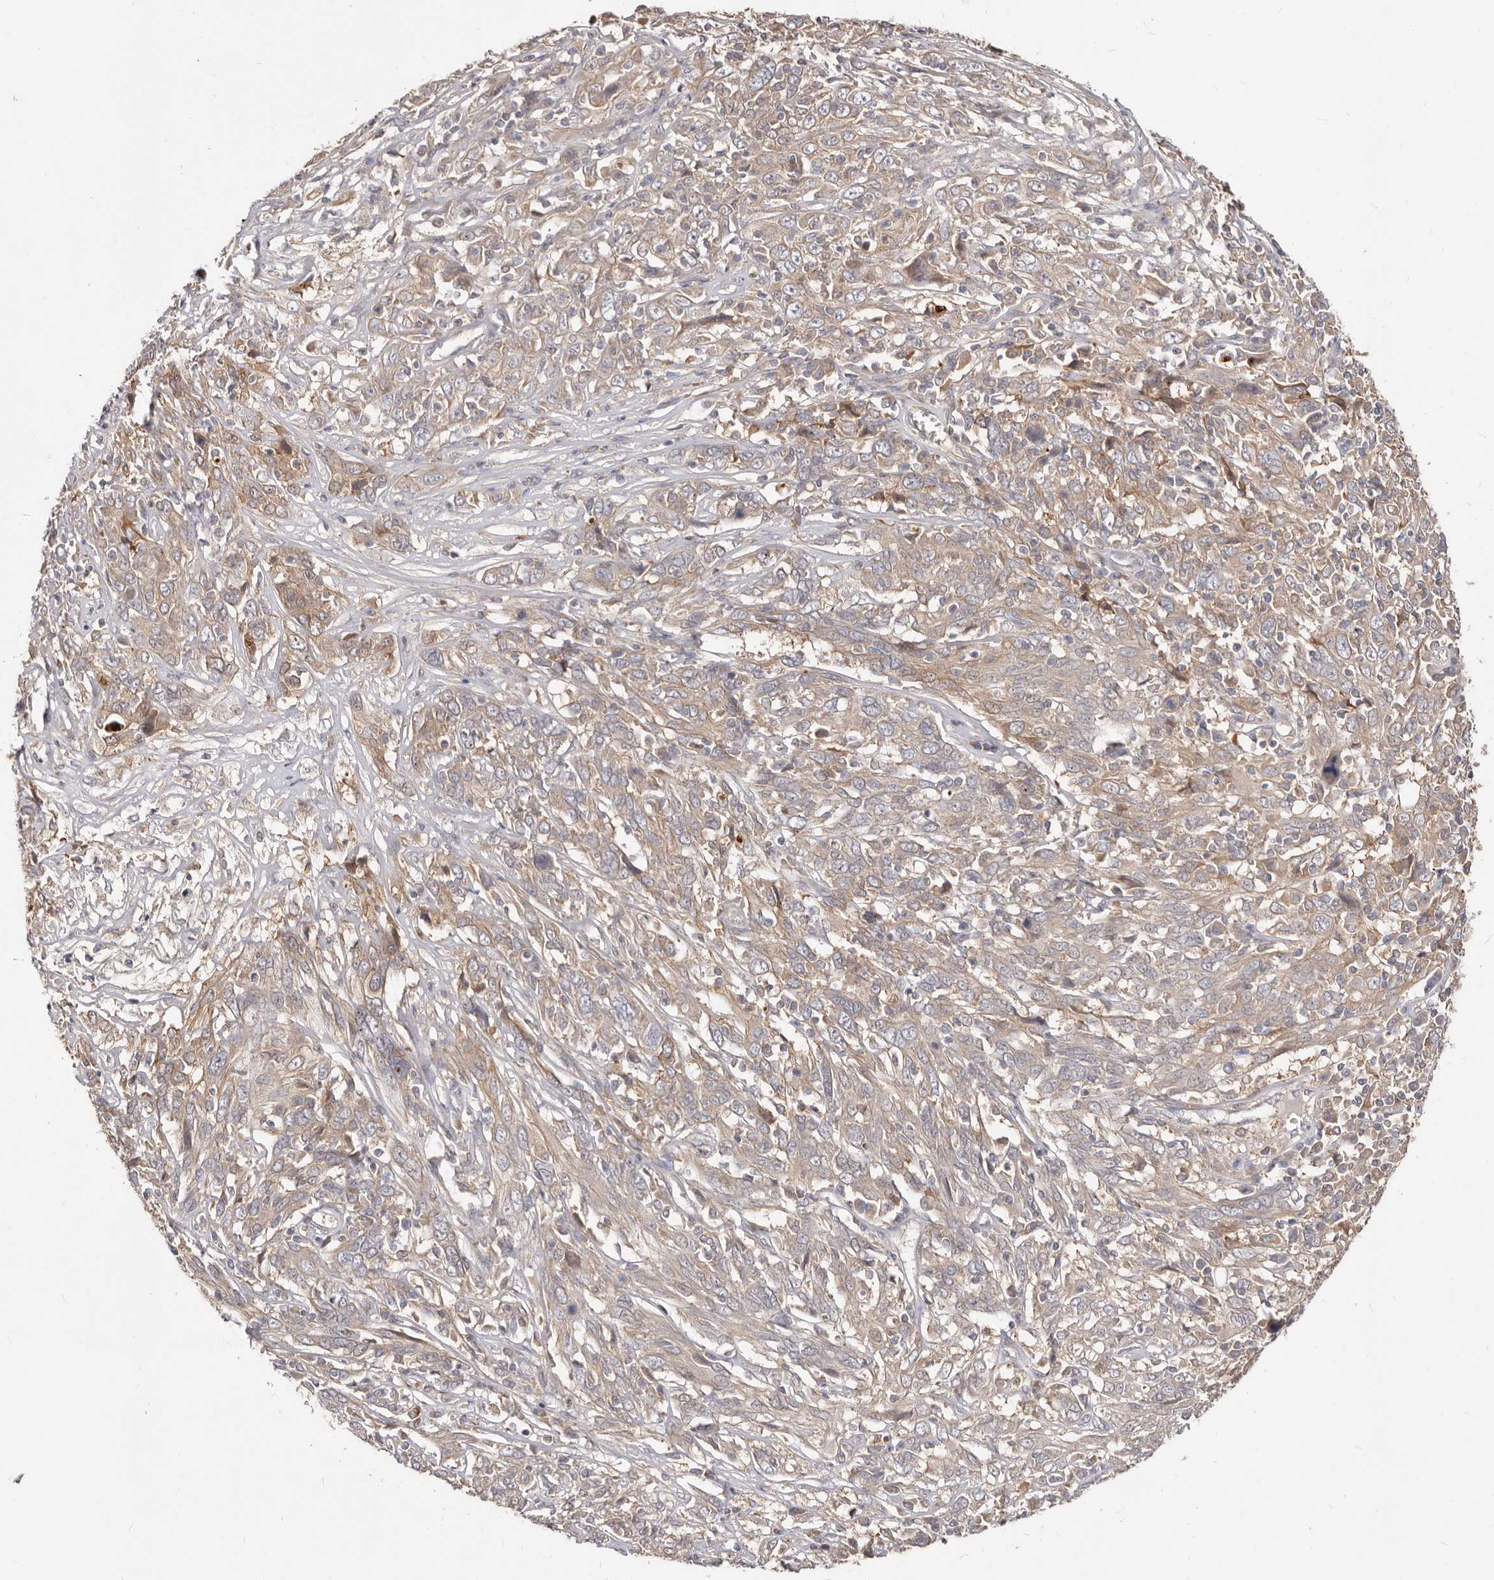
{"staining": {"intensity": "weak", "quantity": ">75%", "location": "cytoplasmic/membranous"}, "tissue": "cervical cancer", "cell_type": "Tumor cells", "image_type": "cancer", "snomed": [{"axis": "morphology", "description": "Squamous cell carcinoma, NOS"}, {"axis": "topography", "description": "Cervix"}], "caption": "Immunohistochemistry micrograph of human squamous cell carcinoma (cervical) stained for a protein (brown), which shows low levels of weak cytoplasmic/membranous staining in approximately >75% of tumor cells.", "gene": "TC2N", "patient": {"sex": "female", "age": 46}}